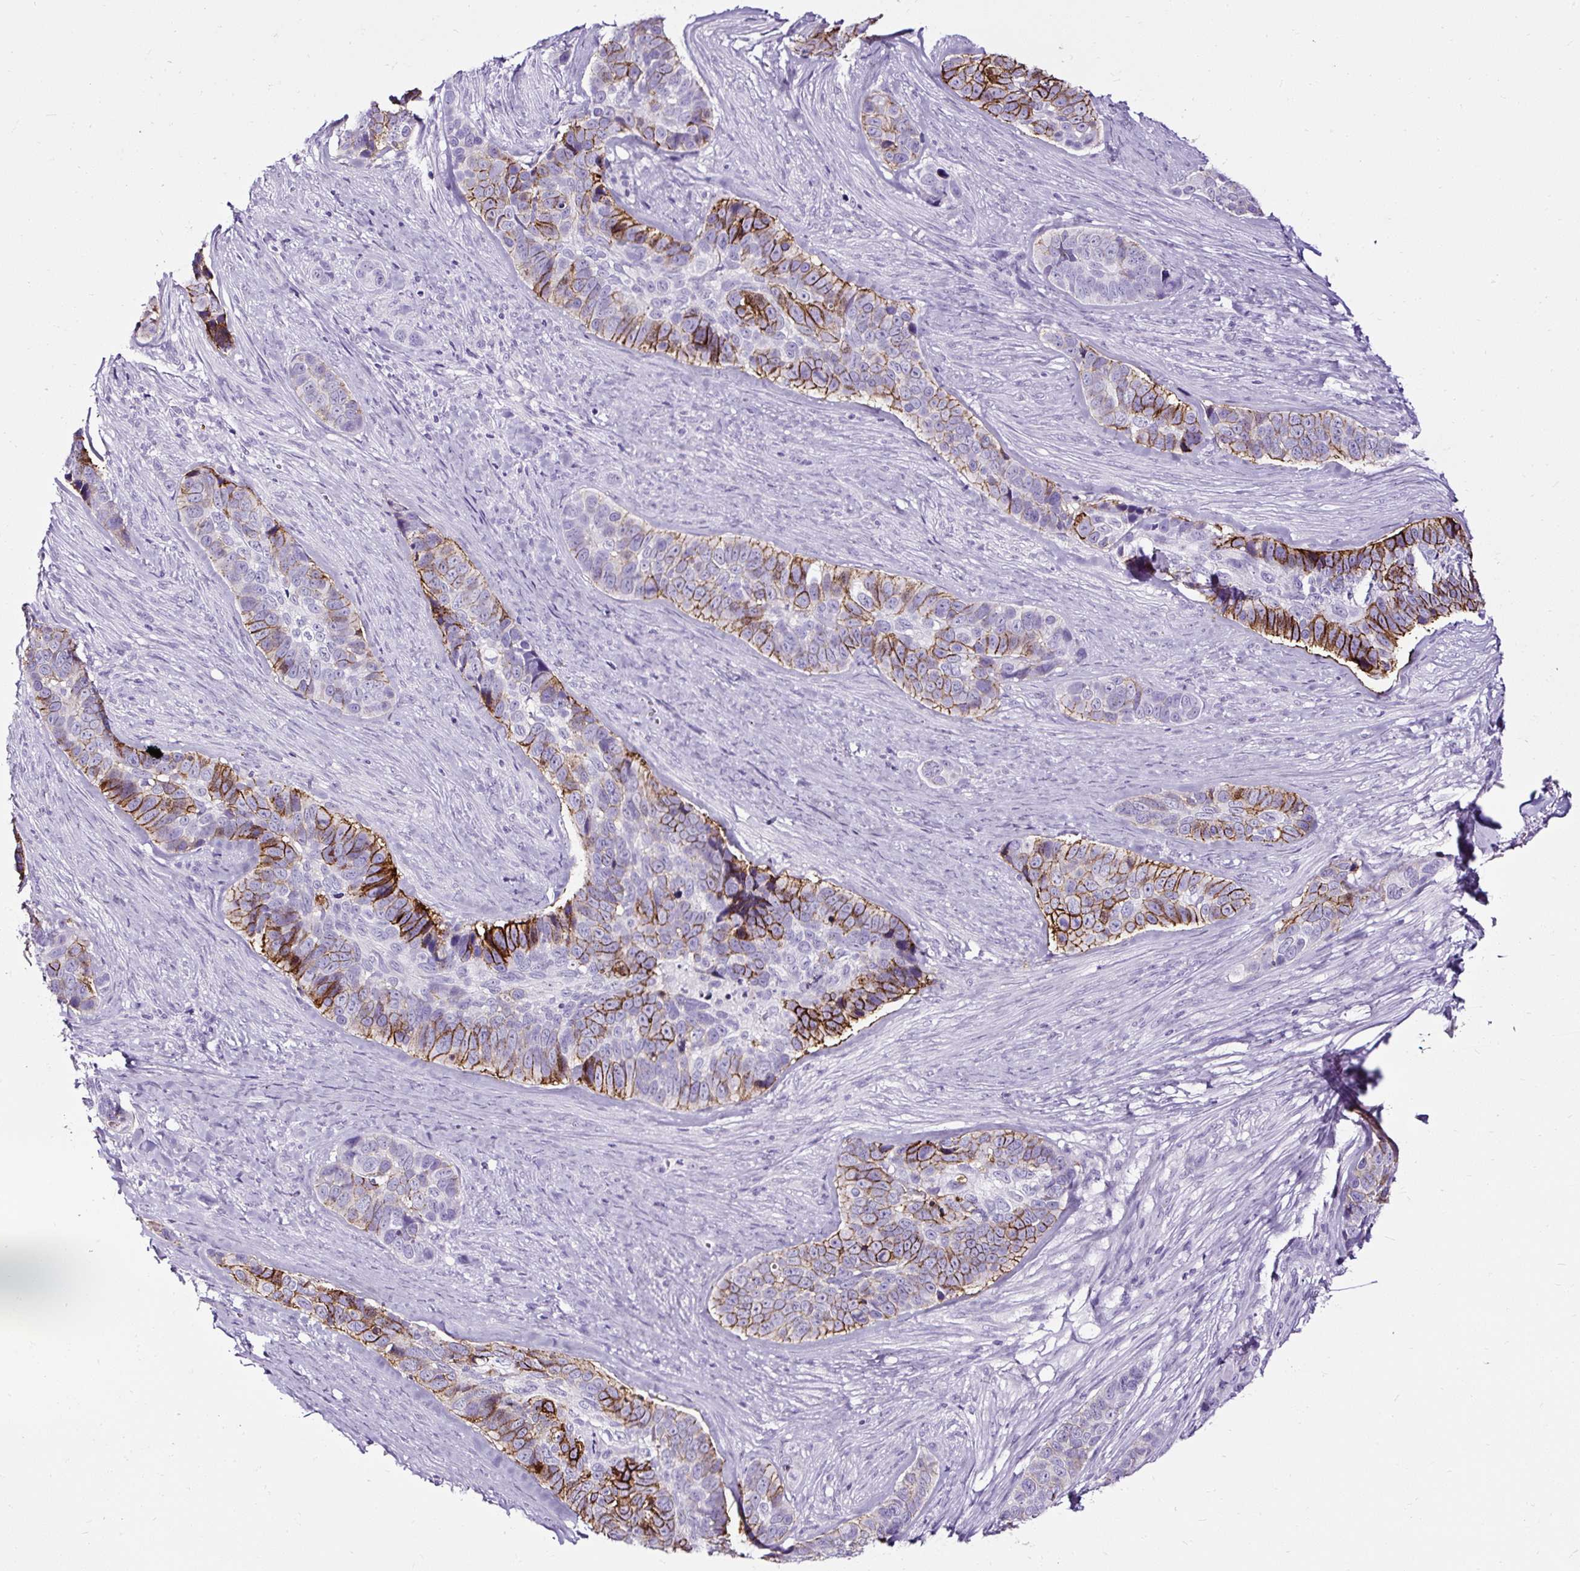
{"staining": {"intensity": "strong", "quantity": "25%-75%", "location": "cytoplasmic/membranous"}, "tissue": "skin cancer", "cell_type": "Tumor cells", "image_type": "cancer", "snomed": [{"axis": "morphology", "description": "Basal cell carcinoma"}, {"axis": "topography", "description": "Skin"}], "caption": "Skin cancer (basal cell carcinoma) stained with a brown dye exhibits strong cytoplasmic/membranous positive staining in about 25%-75% of tumor cells.", "gene": "SLC7A8", "patient": {"sex": "female", "age": 82}}